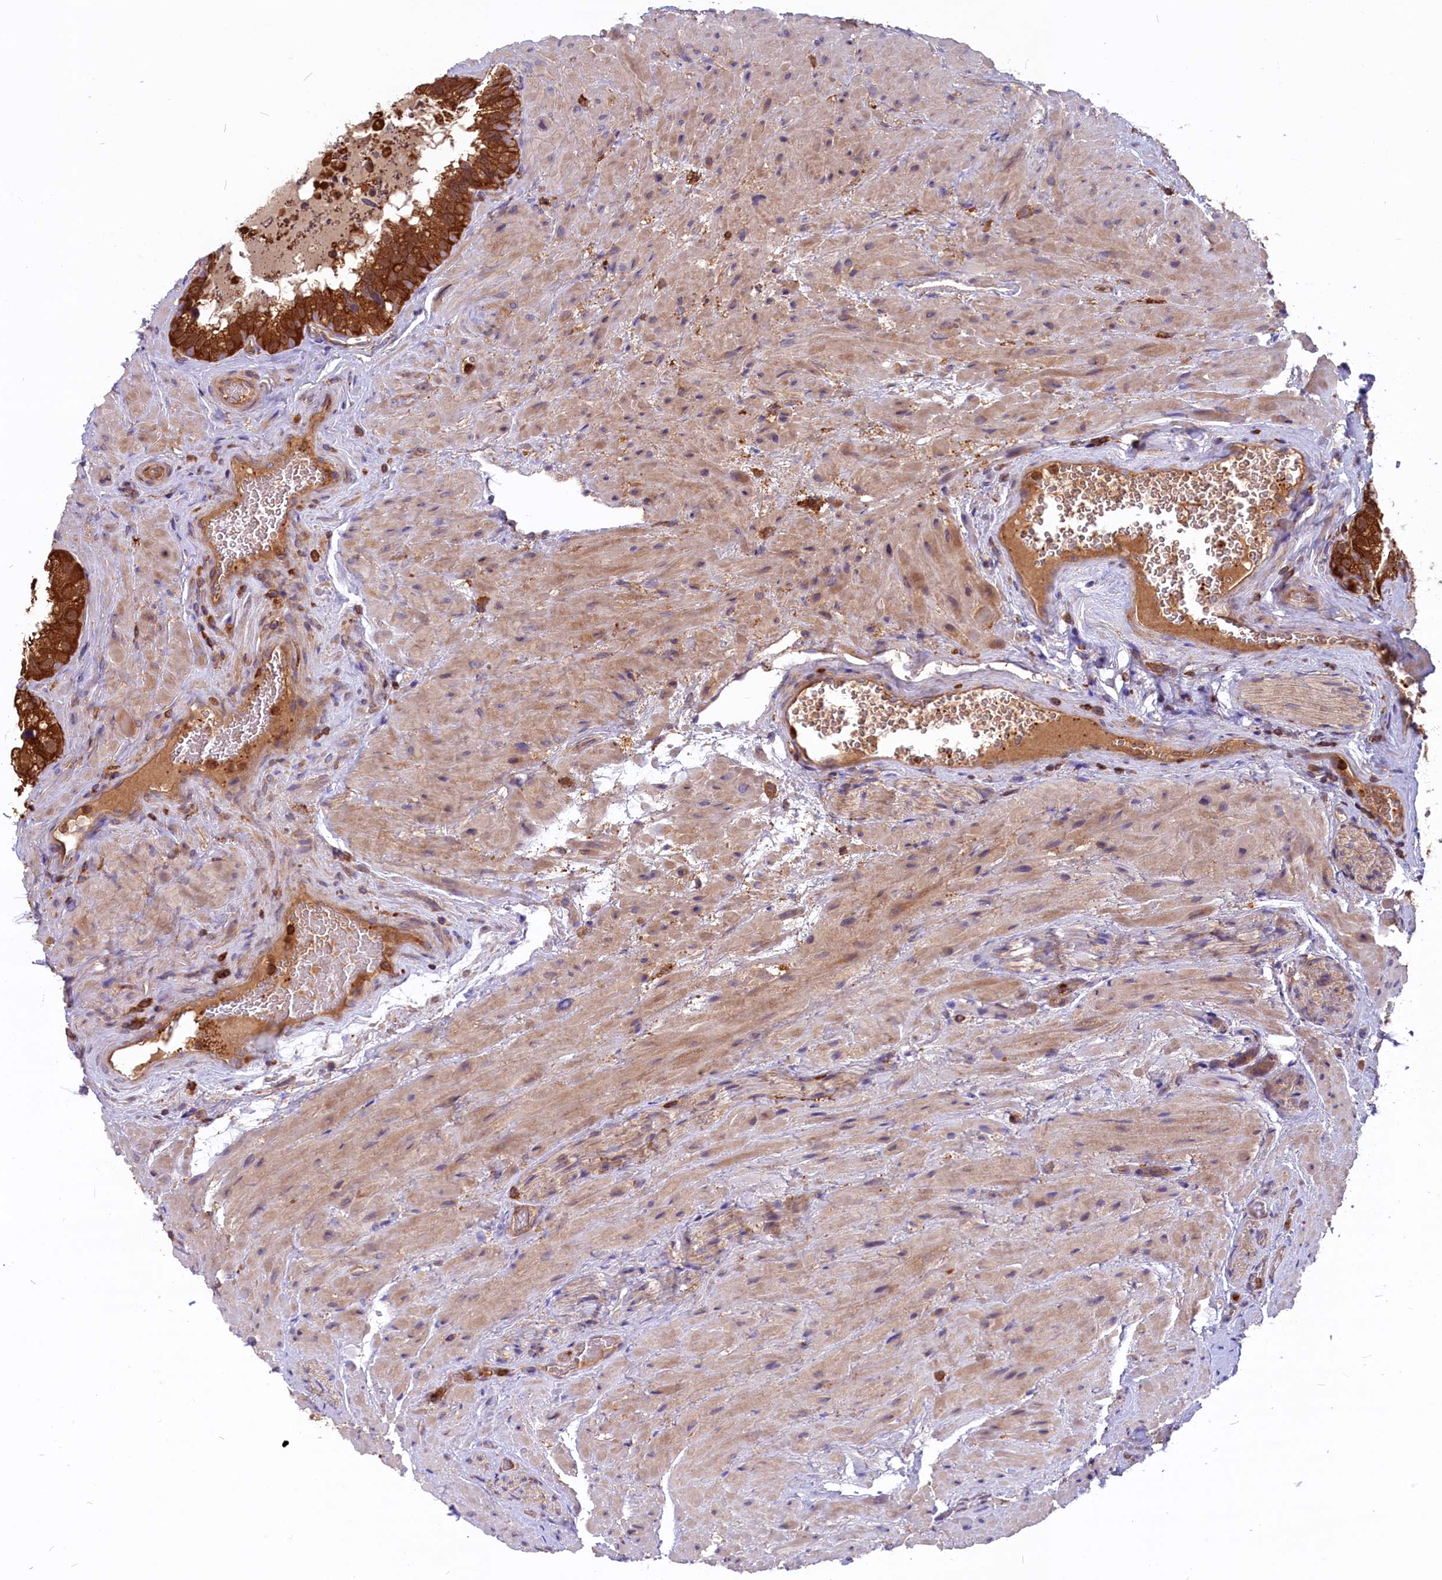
{"staining": {"intensity": "strong", "quantity": ">75%", "location": "cytoplasmic/membranous"}, "tissue": "seminal vesicle", "cell_type": "Glandular cells", "image_type": "normal", "snomed": [{"axis": "morphology", "description": "Normal tissue, NOS"}, {"axis": "topography", "description": "Seminal veicle"}, {"axis": "topography", "description": "Peripheral nerve tissue"}], "caption": "A photomicrograph of human seminal vesicle stained for a protein reveals strong cytoplasmic/membranous brown staining in glandular cells.", "gene": "MYO9B", "patient": {"sex": "male", "age": 67}}